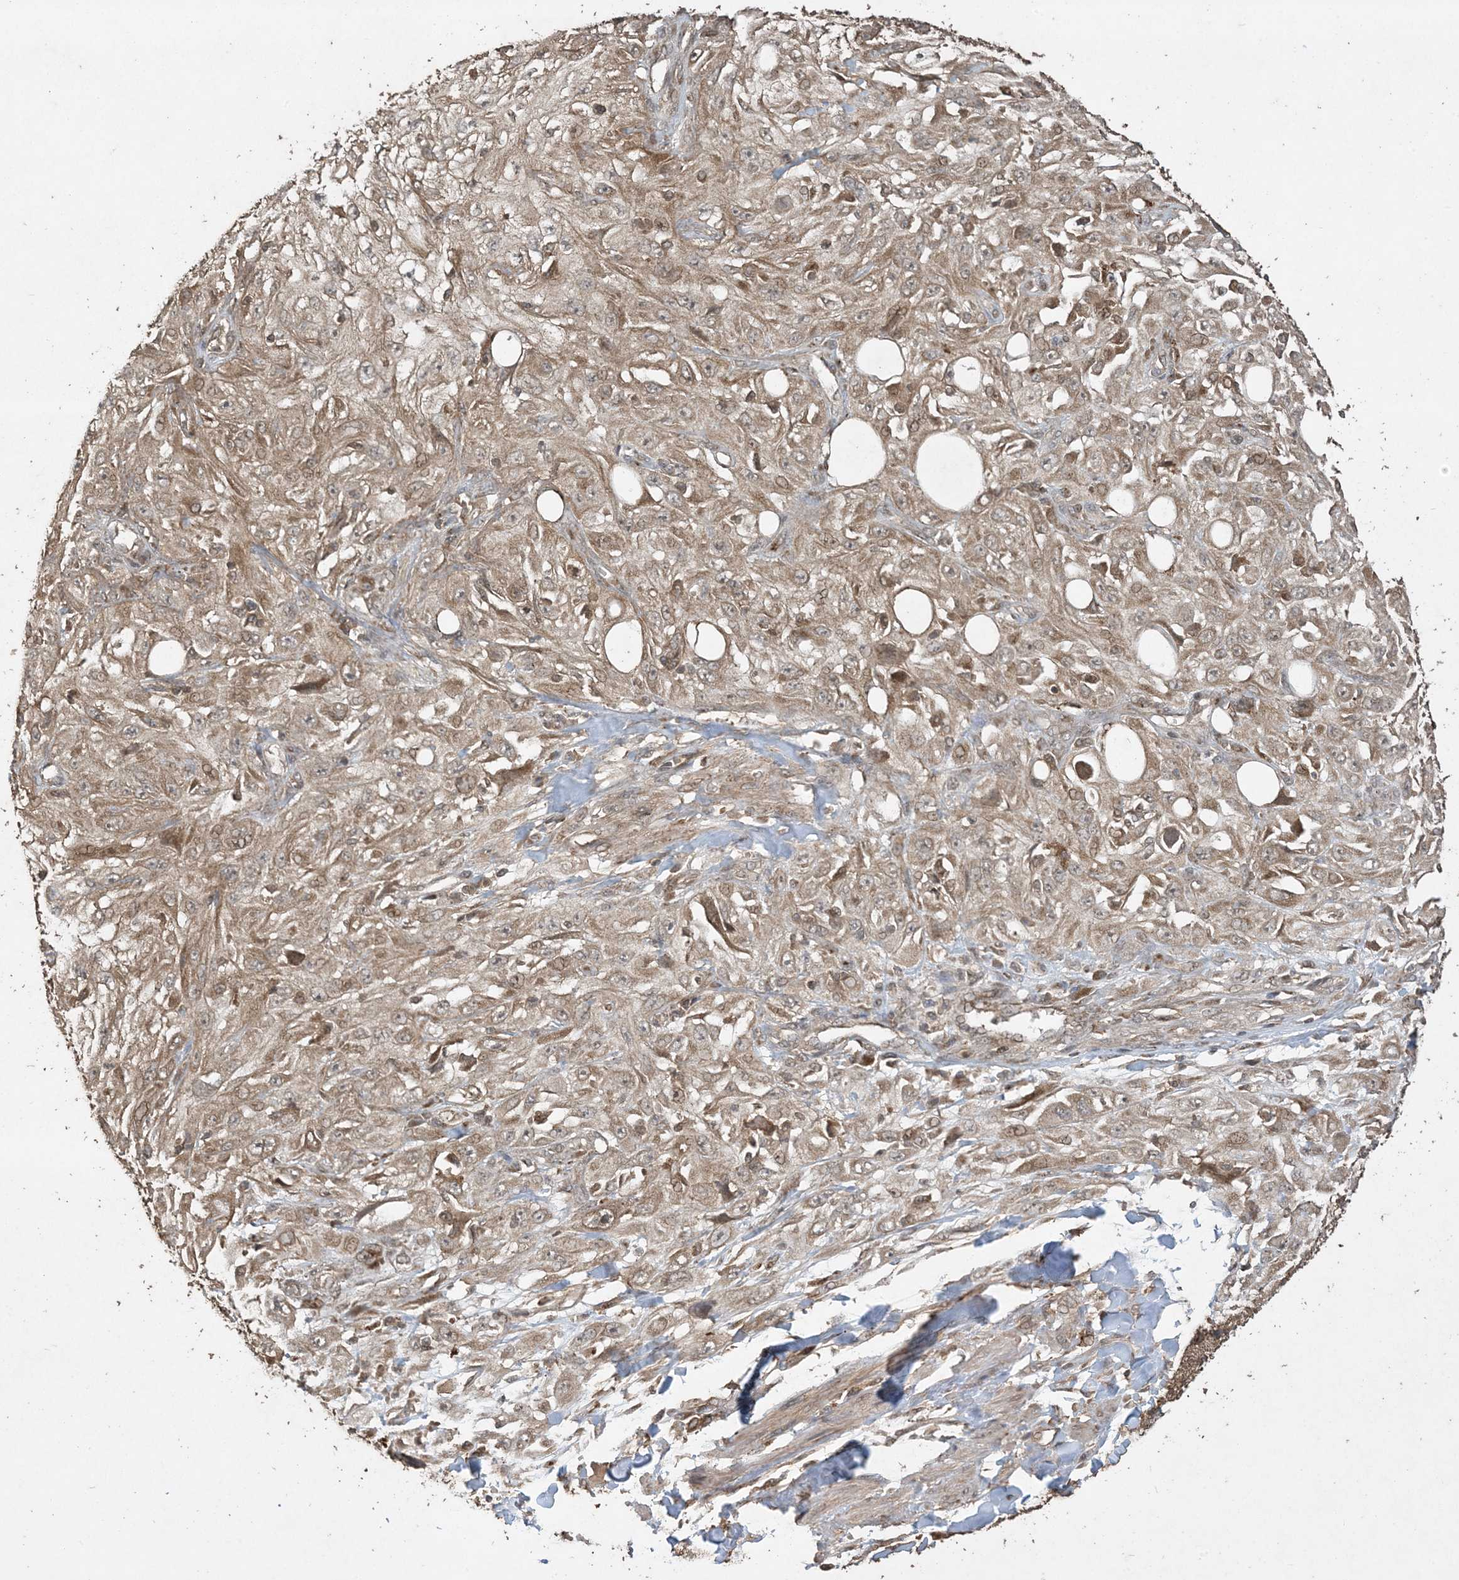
{"staining": {"intensity": "moderate", "quantity": ">75%", "location": "cytoplasmic/membranous"}, "tissue": "skin cancer", "cell_type": "Tumor cells", "image_type": "cancer", "snomed": [{"axis": "morphology", "description": "Squamous cell carcinoma, NOS"}, {"axis": "topography", "description": "Skin"}], "caption": "An immunohistochemistry (IHC) micrograph of tumor tissue is shown. Protein staining in brown highlights moderate cytoplasmic/membranous positivity in skin cancer within tumor cells. (DAB (3,3'-diaminobenzidine) IHC with brightfield microscopy, high magnification).", "gene": "EFCAB8", "patient": {"sex": "male", "age": 75}}